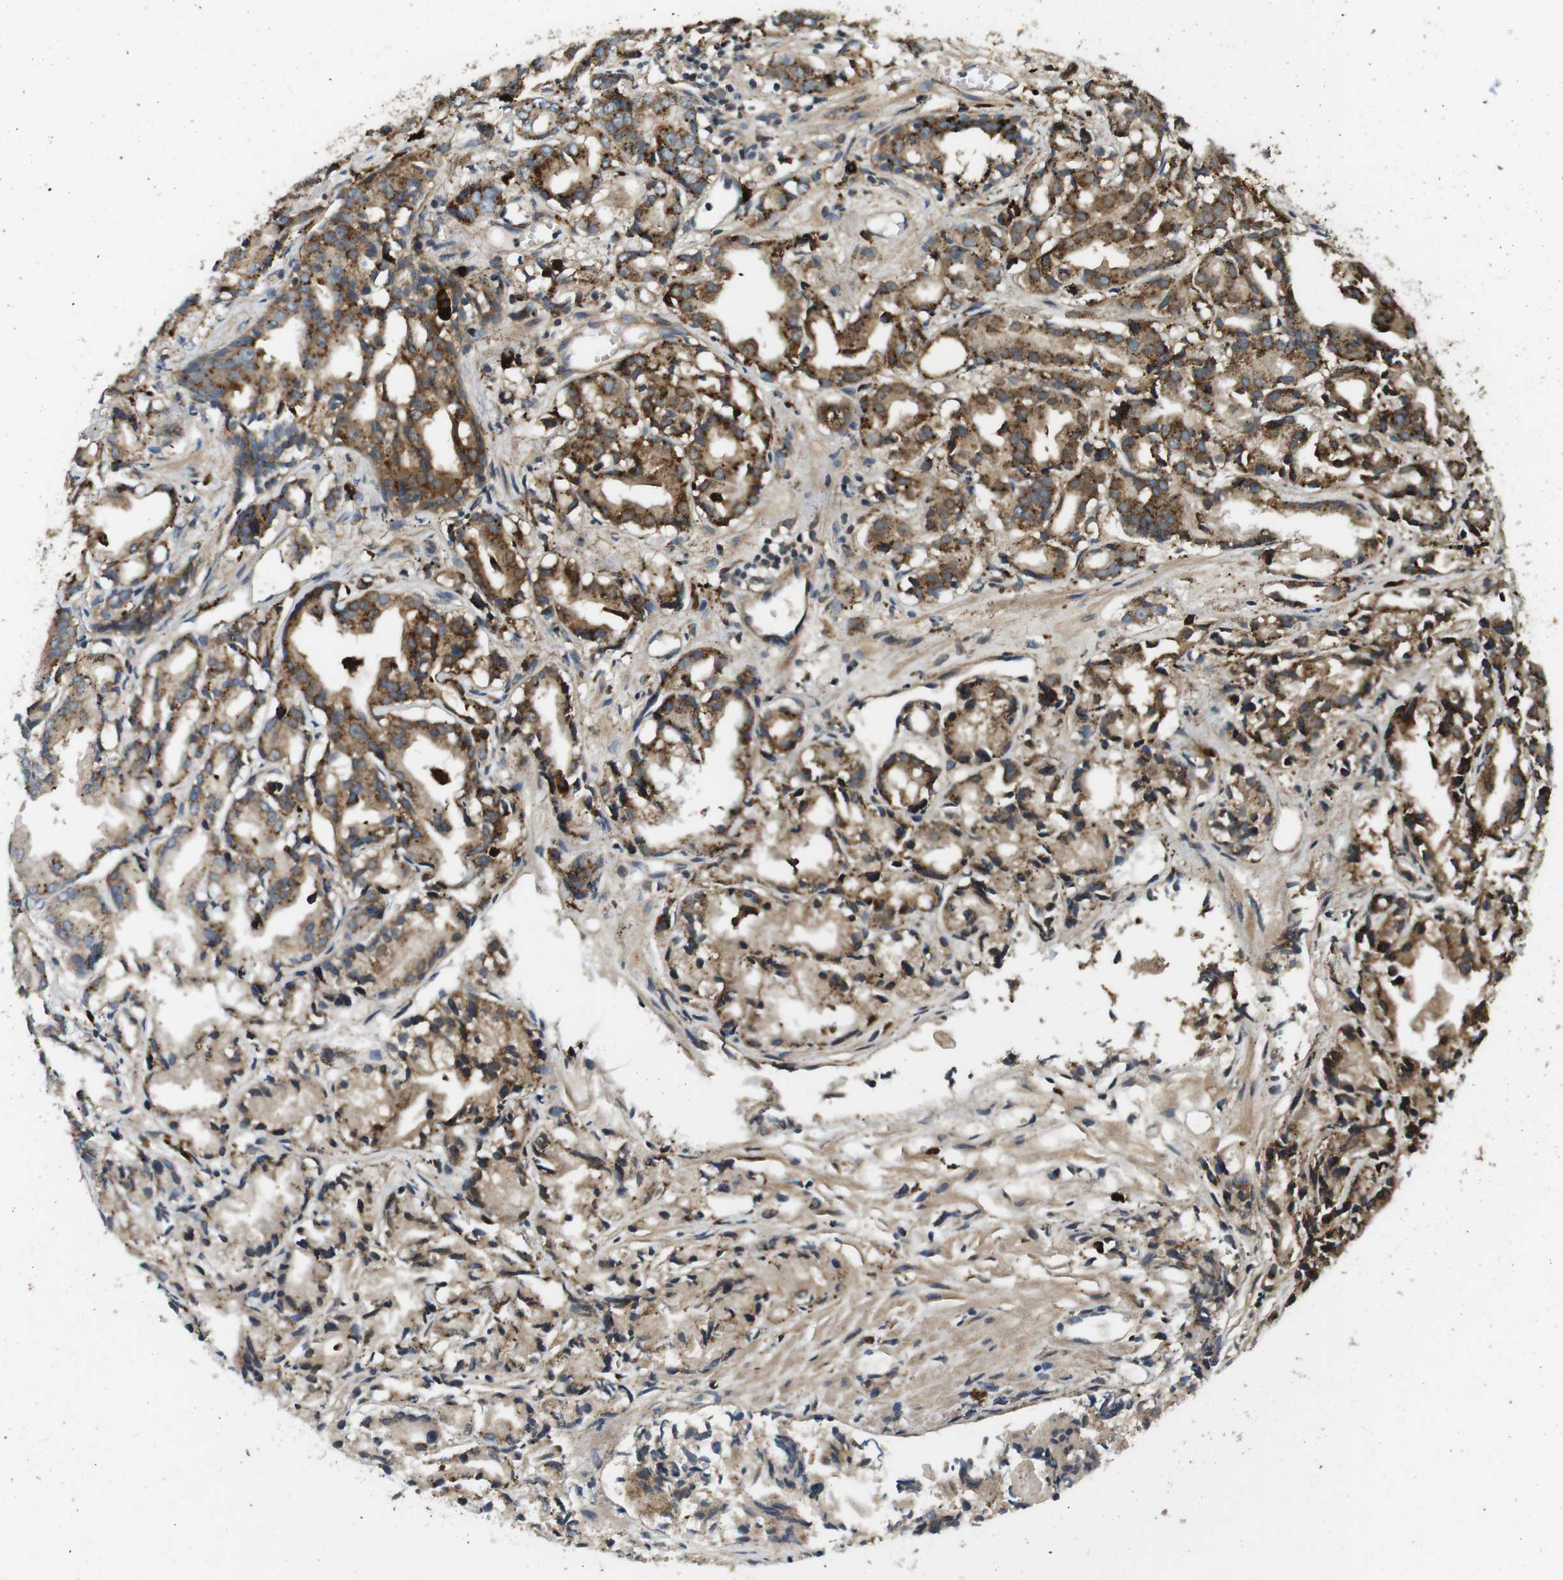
{"staining": {"intensity": "moderate", "quantity": ">75%", "location": "cytoplasmic/membranous"}, "tissue": "prostate cancer", "cell_type": "Tumor cells", "image_type": "cancer", "snomed": [{"axis": "morphology", "description": "Adenocarcinoma, Low grade"}, {"axis": "topography", "description": "Prostate"}], "caption": "Immunohistochemistry (IHC) (DAB) staining of human adenocarcinoma (low-grade) (prostate) displays moderate cytoplasmic/membranous protein expression in about >75% of tumor cells.", "gene": "TXNRD1", "patient": {"sex": "male", "age": 72}}